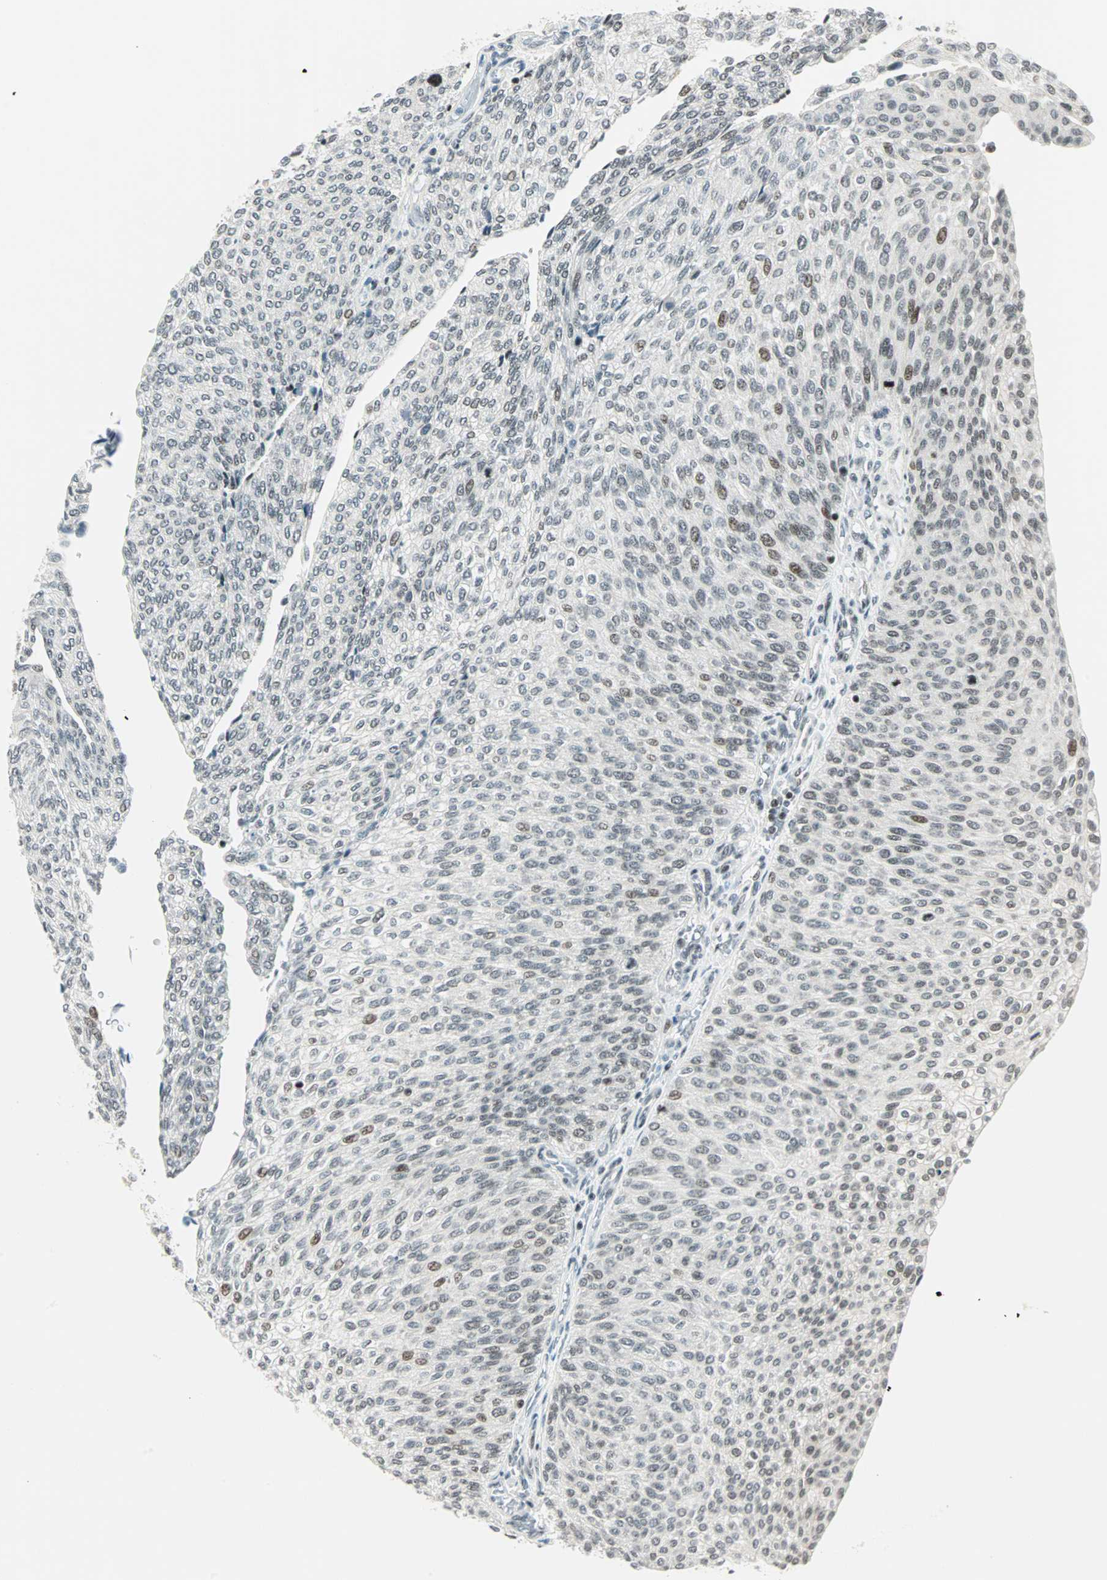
{"staining": {"intensity": "moderate", "quantity": "<25%", "location": "cytoplasmic/membranous"}, "tissue": "urothelial cancer", "cell_type": "Tumor cells", "image_type": "cancer", "snomed": [{"axis": "morphology", "description": "Urothelial carcinoma, Low grade"}, {"axis": "topography", "description": "Urinary bladder"}], "caption": "Immunohistochemistry (IHC) staining of urothelial cancer, which displays low levels of moderate cytoplasmic/membranous positivity in approximately <25% of tumor cells indicating moderate cytoplasmic/membranous protein expression. The staining was performed using DAB (3,3'-diaminobenzidine) (brown) for protein detection and nuclei were counterstained in hematoxylin (blue).", "gene": "SIN3A", "patient": {"sex": "female", "age": 79}}